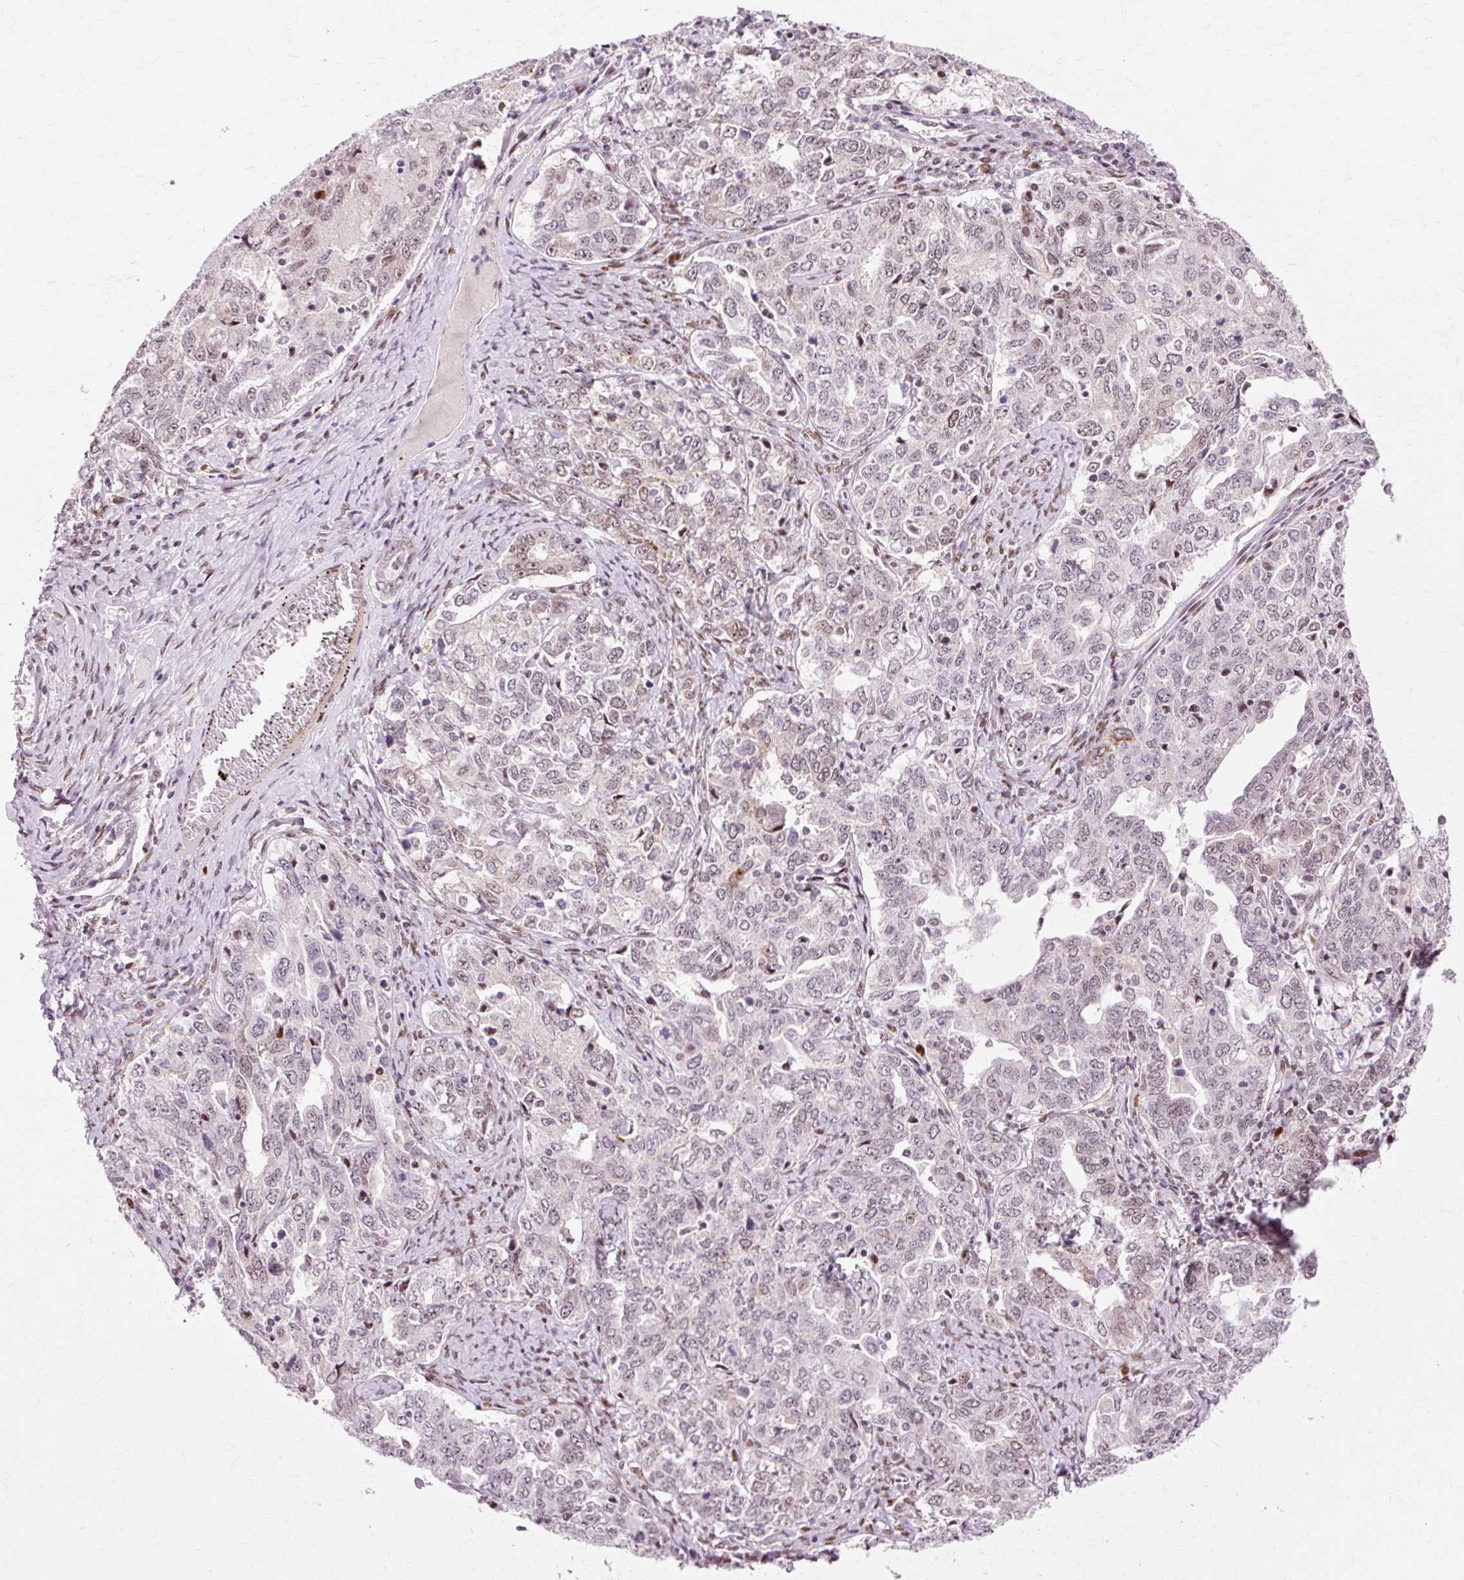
{"staining": {"intensity": "weak", "quantity": "<25%", "location": "nuclear"}, "tissue": "ovarian cancer", "cell_type": "Tumor cells", "image_type": "cancer", "snomed": [{"axis": "morphology", "description": "Carcinoma, endometroid"}, {"axis": "topography", "description": "Ovary"}], "caption": "Immunohistochemical staining of endometroid carcinoma (ovarian) demonstrates no significant expression in tumor cells.", "gene": "MACROD2", "patient": {"sex": "female", "age": 62}}